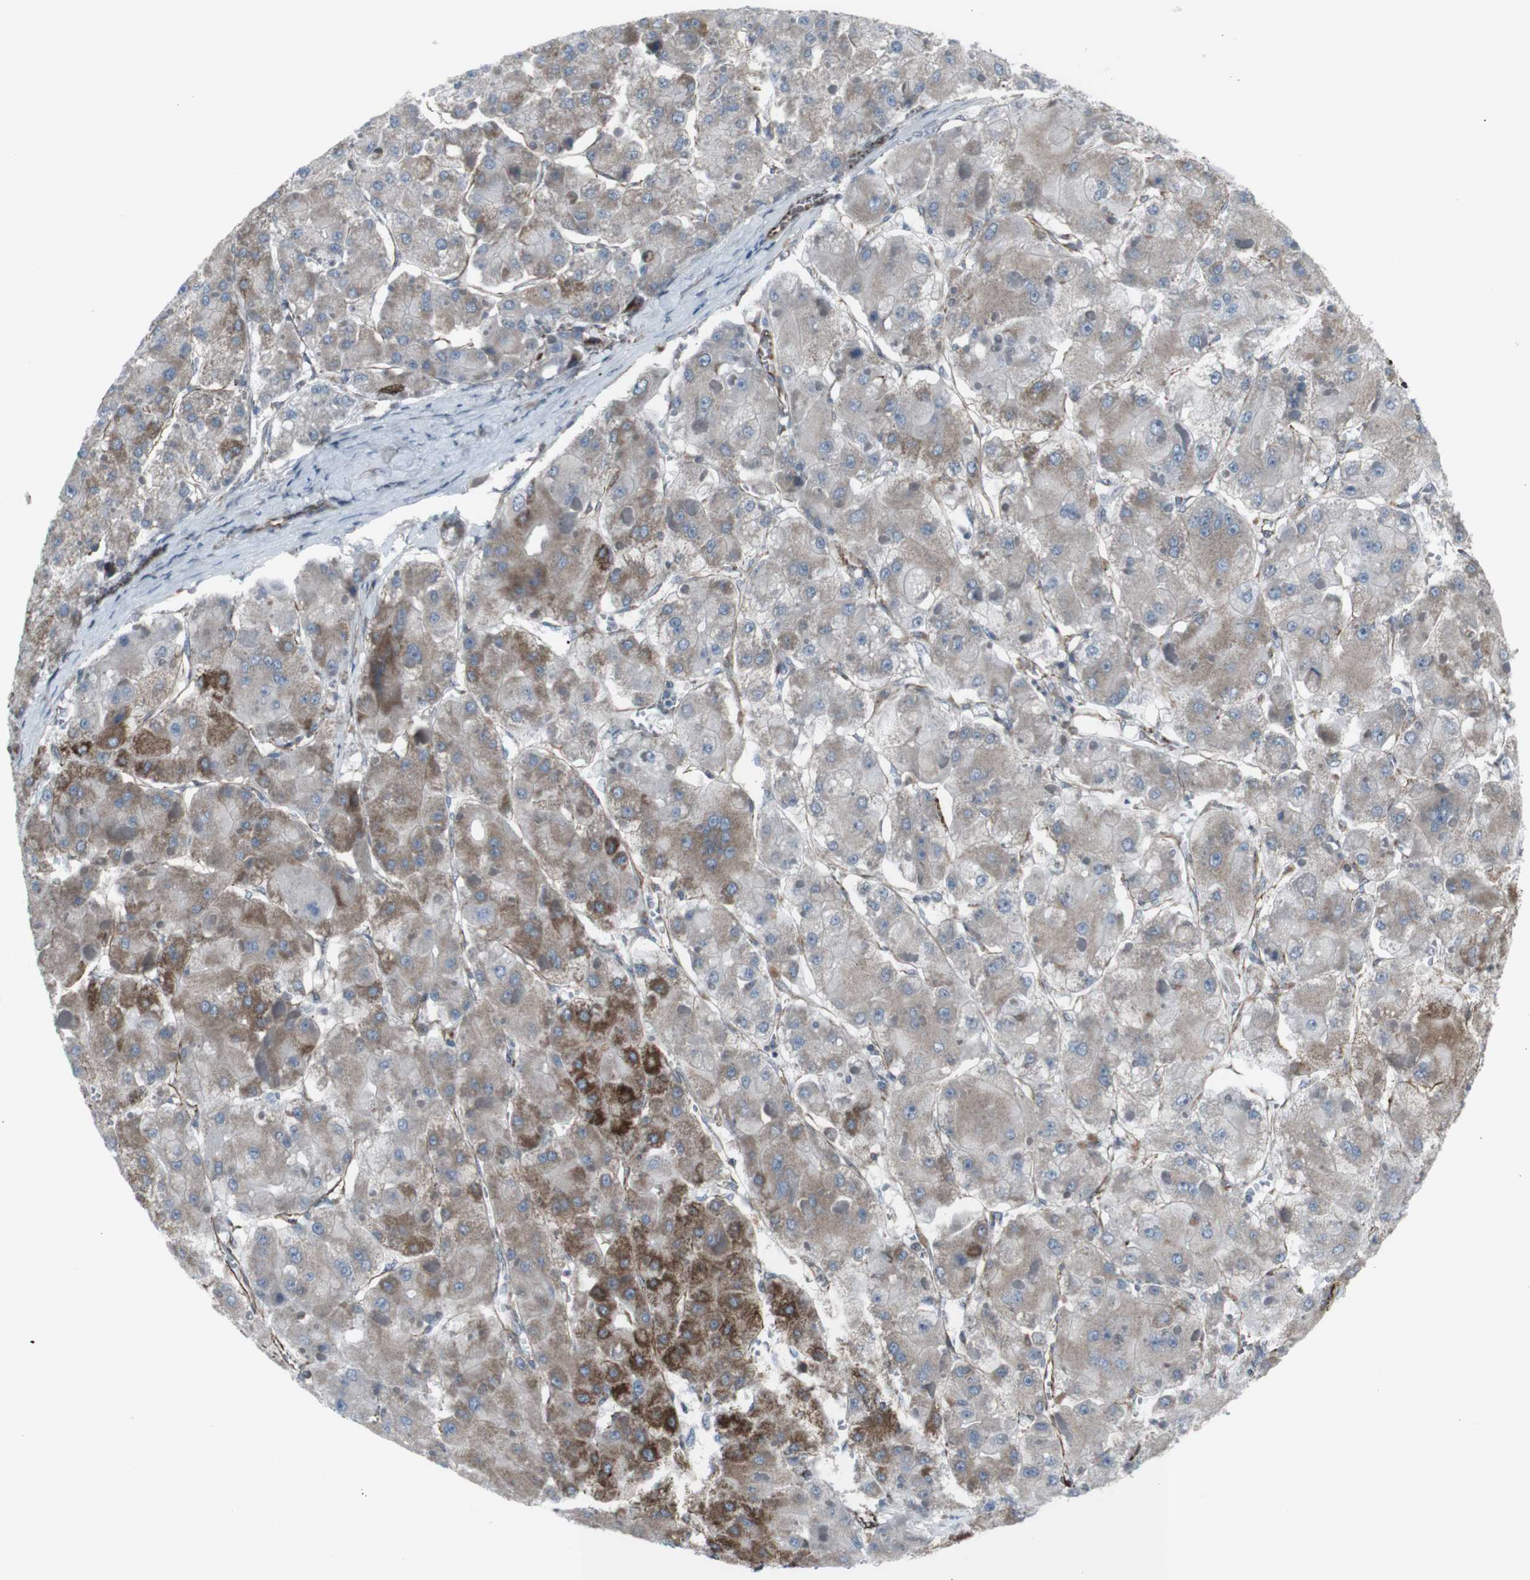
{"staining": {"intensity": "moderate", "quantity": ">75%", "location": "cytoplasmic/membranous"}, "tissue": "liver cancer", "cell_type": "Tumor cells", "image_type": "cancer", "snomed": [{"axis": "morphology", "description": "Carcinoma, Hepatocellular, NOS"}, {"axis": "topography", "description": "Liver"}], "caption": "Immunohistochemistry (DAB) staining of human liver cancer exhibits moderate cytoplasmic/membranous protein expression in about >75% of tumor cells.", "gene": "TMEM141", "patient": {"sex": "female", "age": 73}}